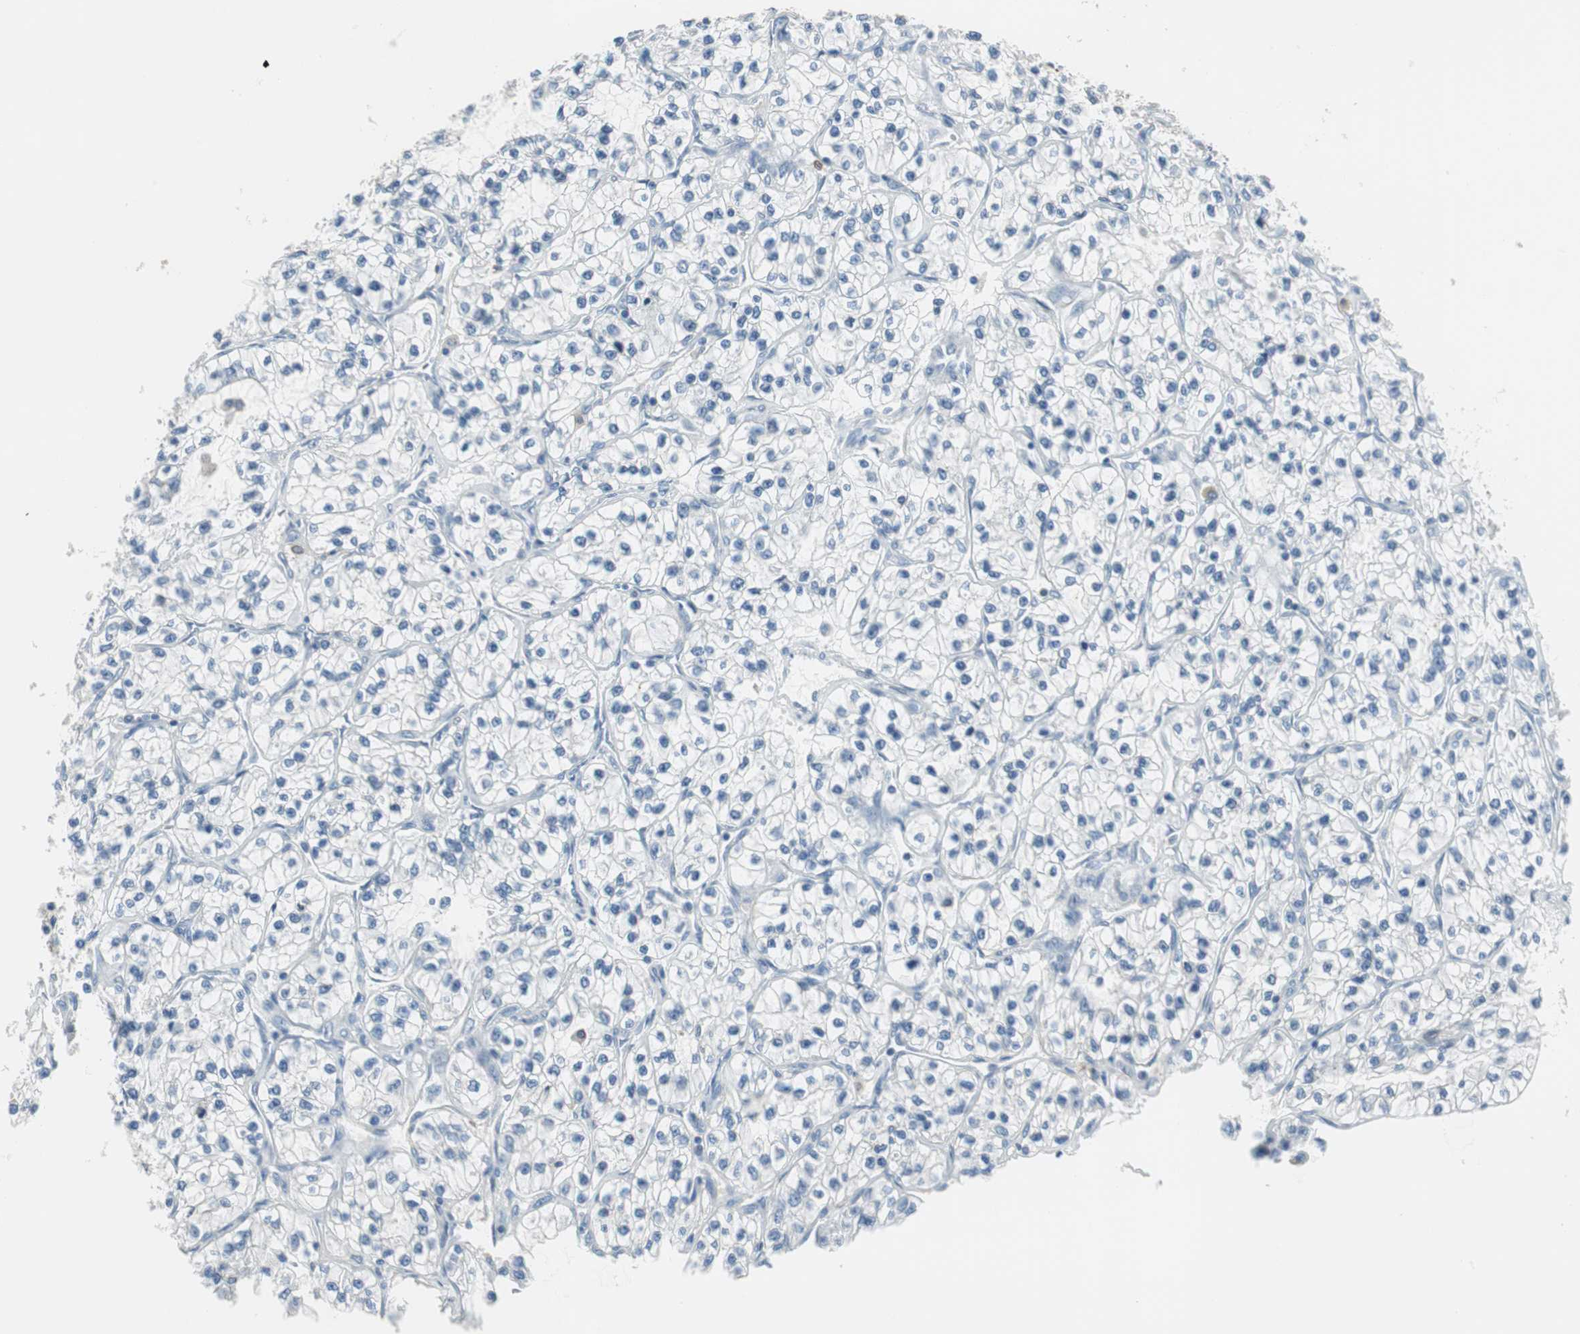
{"staining": {"intensity": "negative", "quantity": "none", "location": "none"}, "tissue": "renal cancer", "cell_type": "Tumor cells", "image_type": "cancer", "snomed": [{"axis": "morphology", "description": "Adenocarcinoma, NOS"}, {"axis": "topography", "description": "Kidney"}], "caption": "Immunohistochemistry of renal cancer (adenocarcinoma) exhibits no expression in tumor cells. Nuclei are stained in blue.", "gene": "MSTO1", "patient": {"sex": "female", "age": 57}}